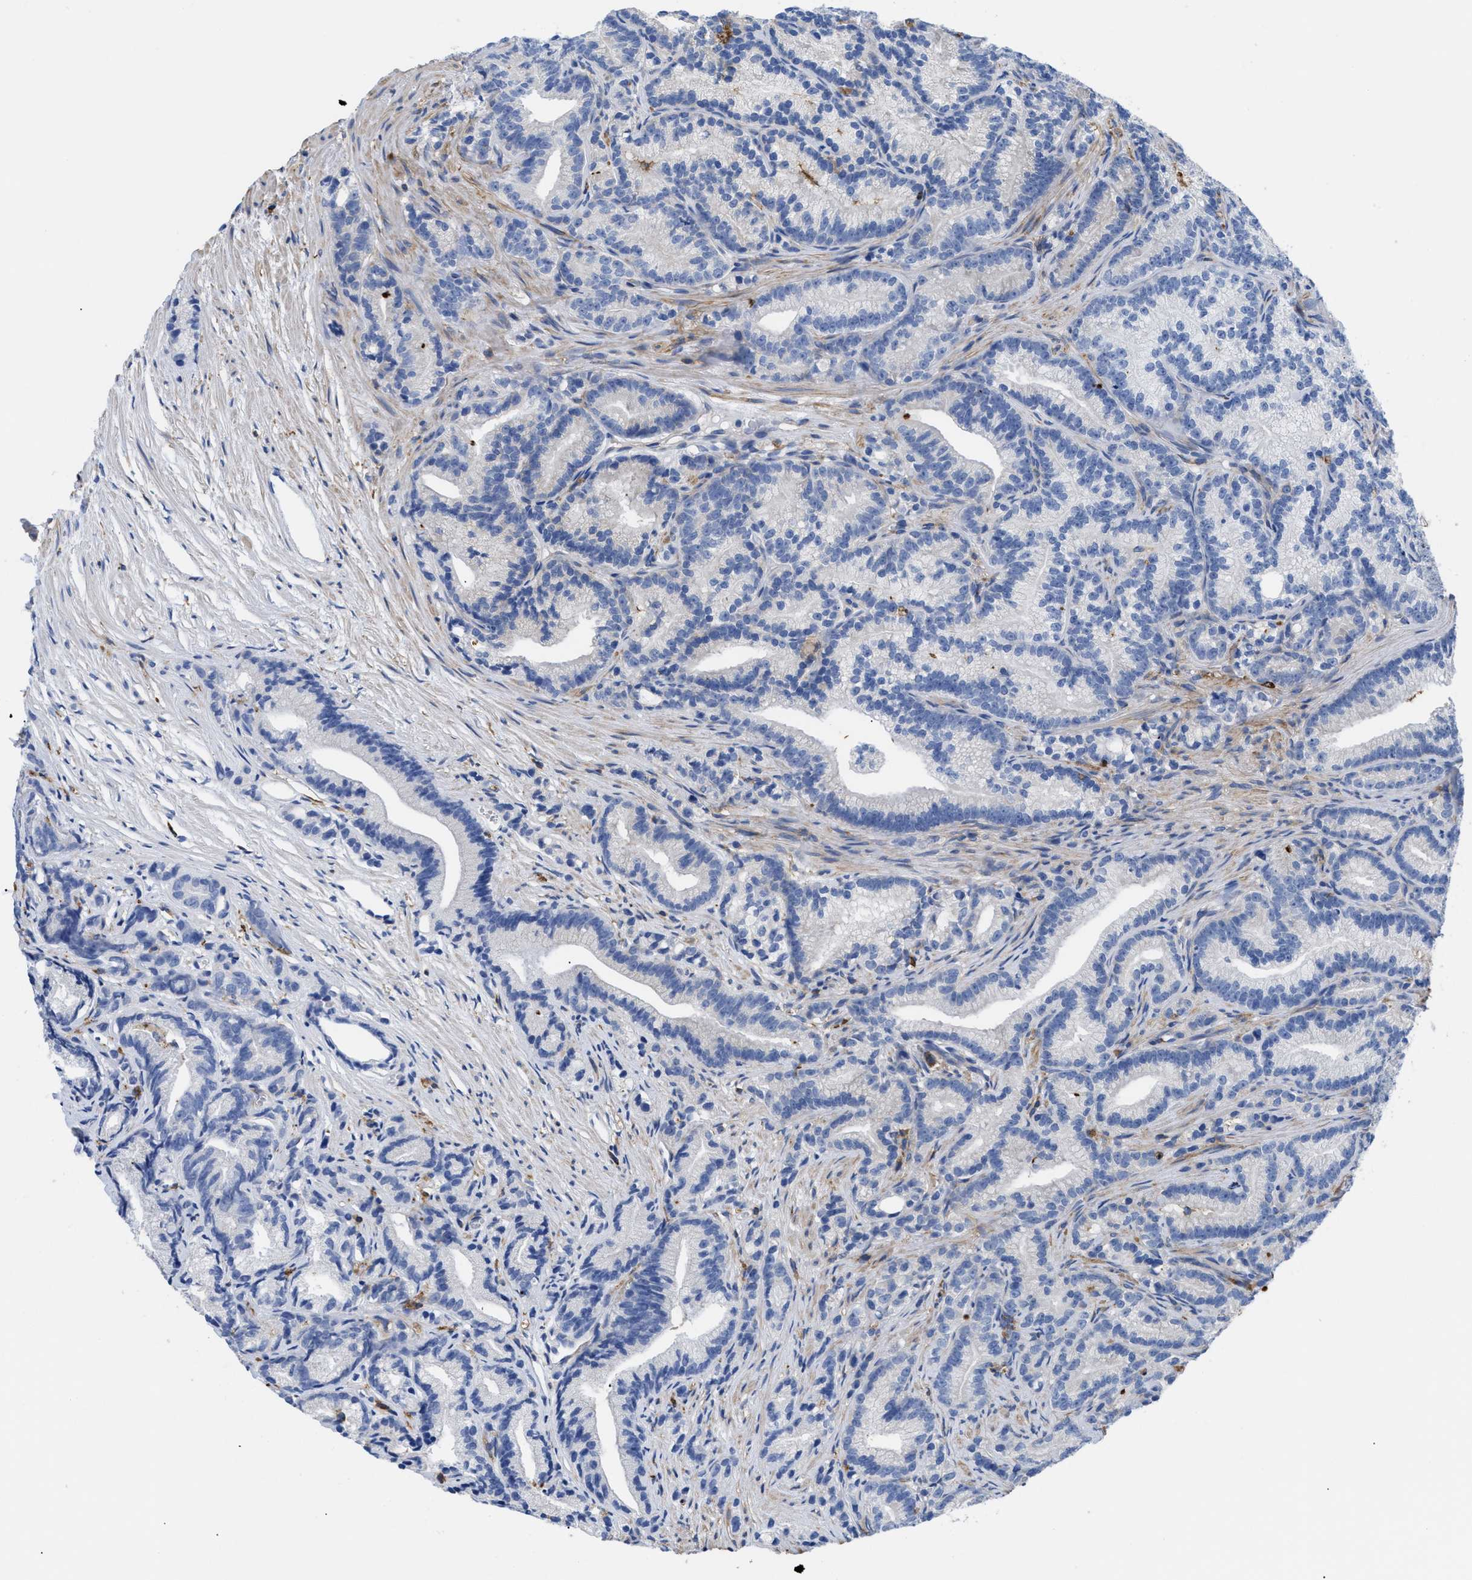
{"staining": {"intensity": "negative", "quantity": "none", "location": "none"}, "tissue": "prostate cancer", "cell_type": "Tumor cells", "image_type": "cancer", "snomed": [{"axis": "morphology", "description": "Adenocarcinoma, Low grade"}, {"axis": "topography", "description": "Prostate"}], "caption": "Prostate cancer stained for a protein using immunohistochemistry (IHC) shows no expression tumor cells.", "gene": "HLA-DPA1", "patient": {"sex": "male", "age": 89}}